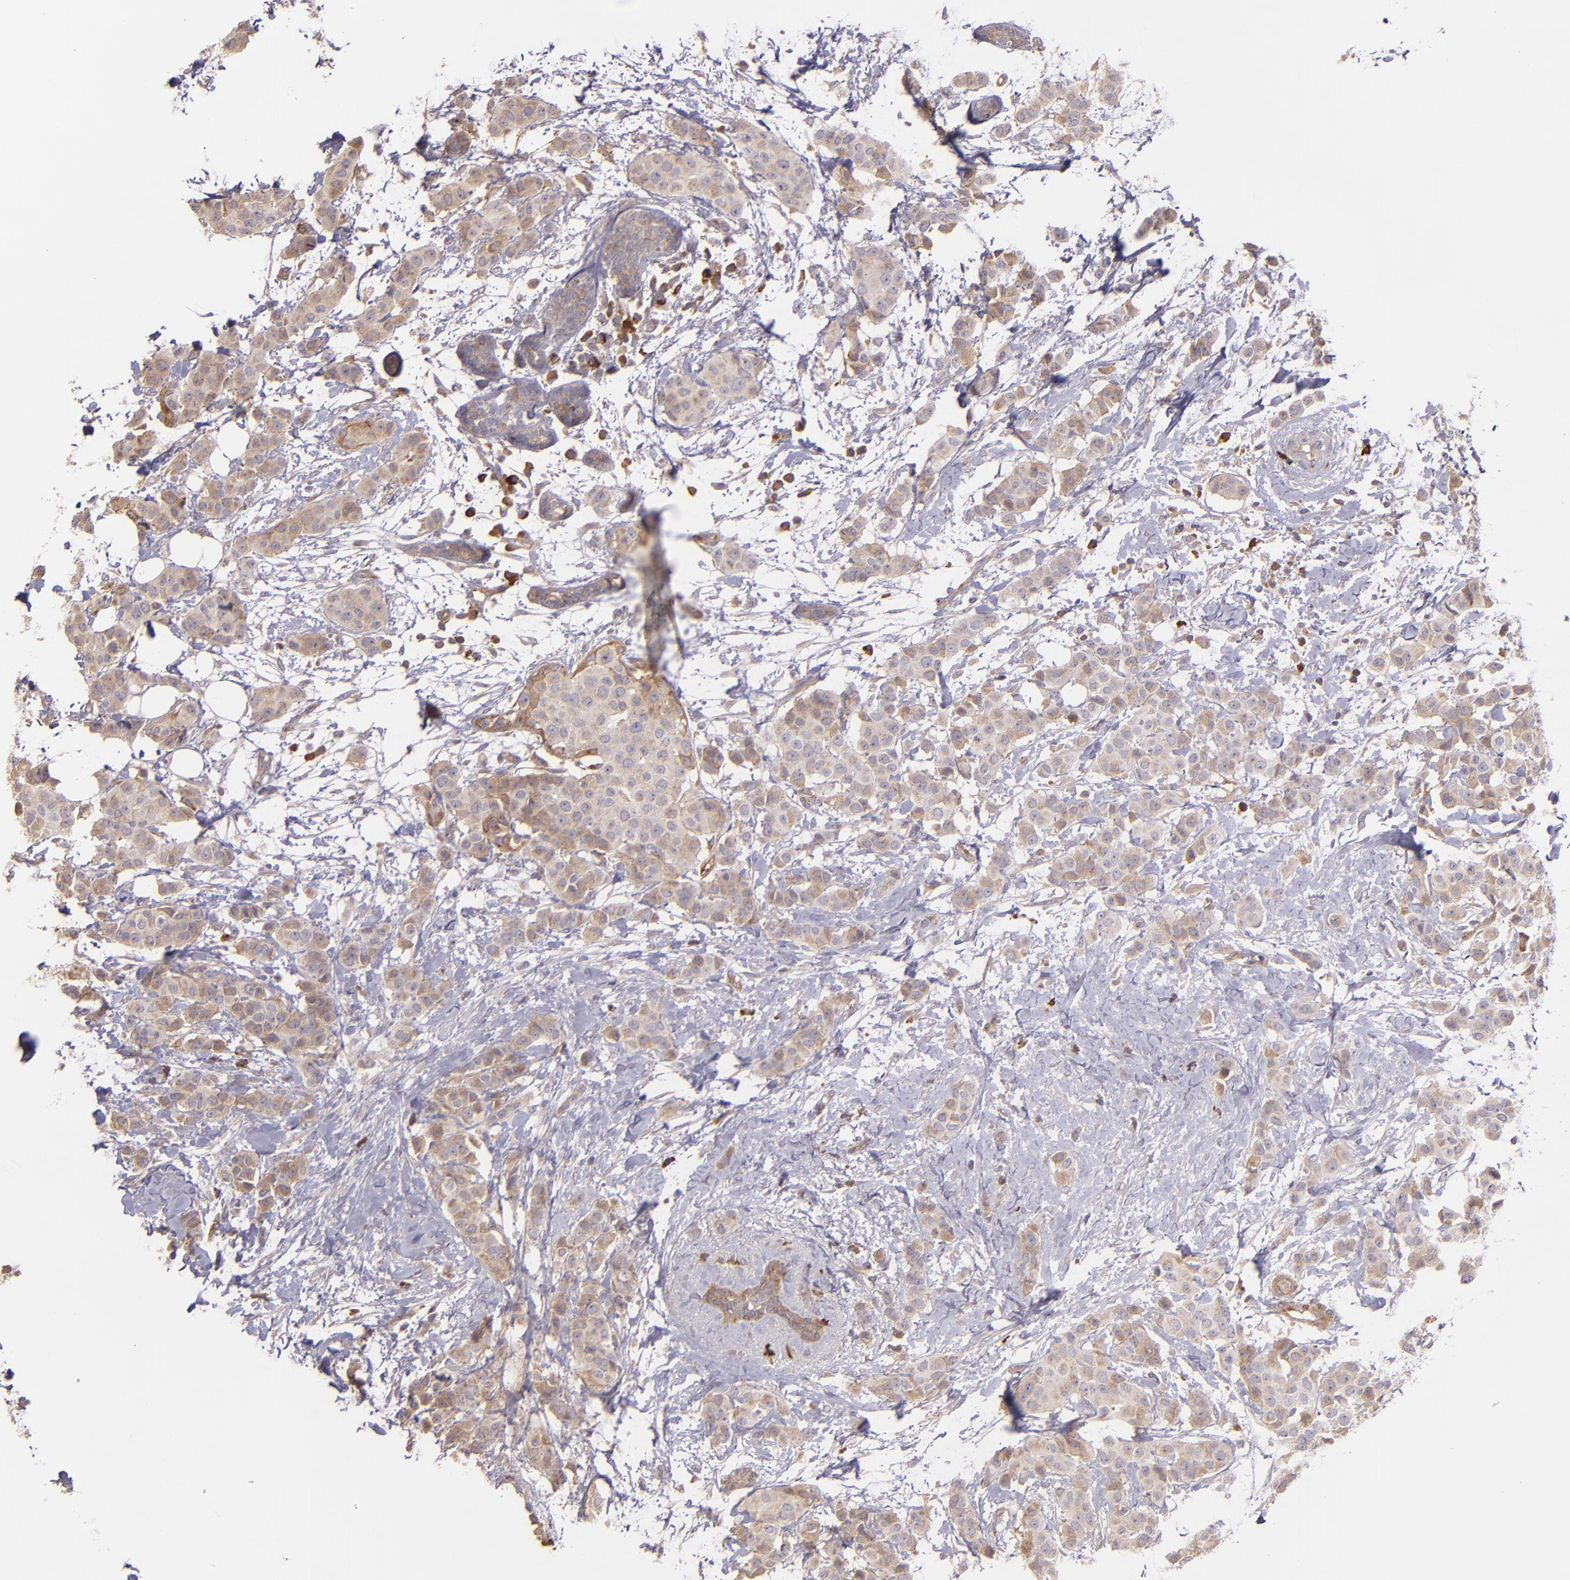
{"staining": {"intensity": "moderate", "quantity": ">75%", "location": "cytoplasmic/membranous"}, "tissue": "breast cancer", "cell_type": "Tumor cells", "image_type": "cancer", "snomed": [{"axis": "morphology", "description": "Duct carcinoma"}, {"axis": "topography", "description": "Breast"}], "caption": "Tumor cells show moderate cytoplasmic/membranous positivity in approximately >75% of cells in breast cancer (intraductal carcinoma).", "gene": "ECE1", "patient": {"sex": "female", "age": 40}}